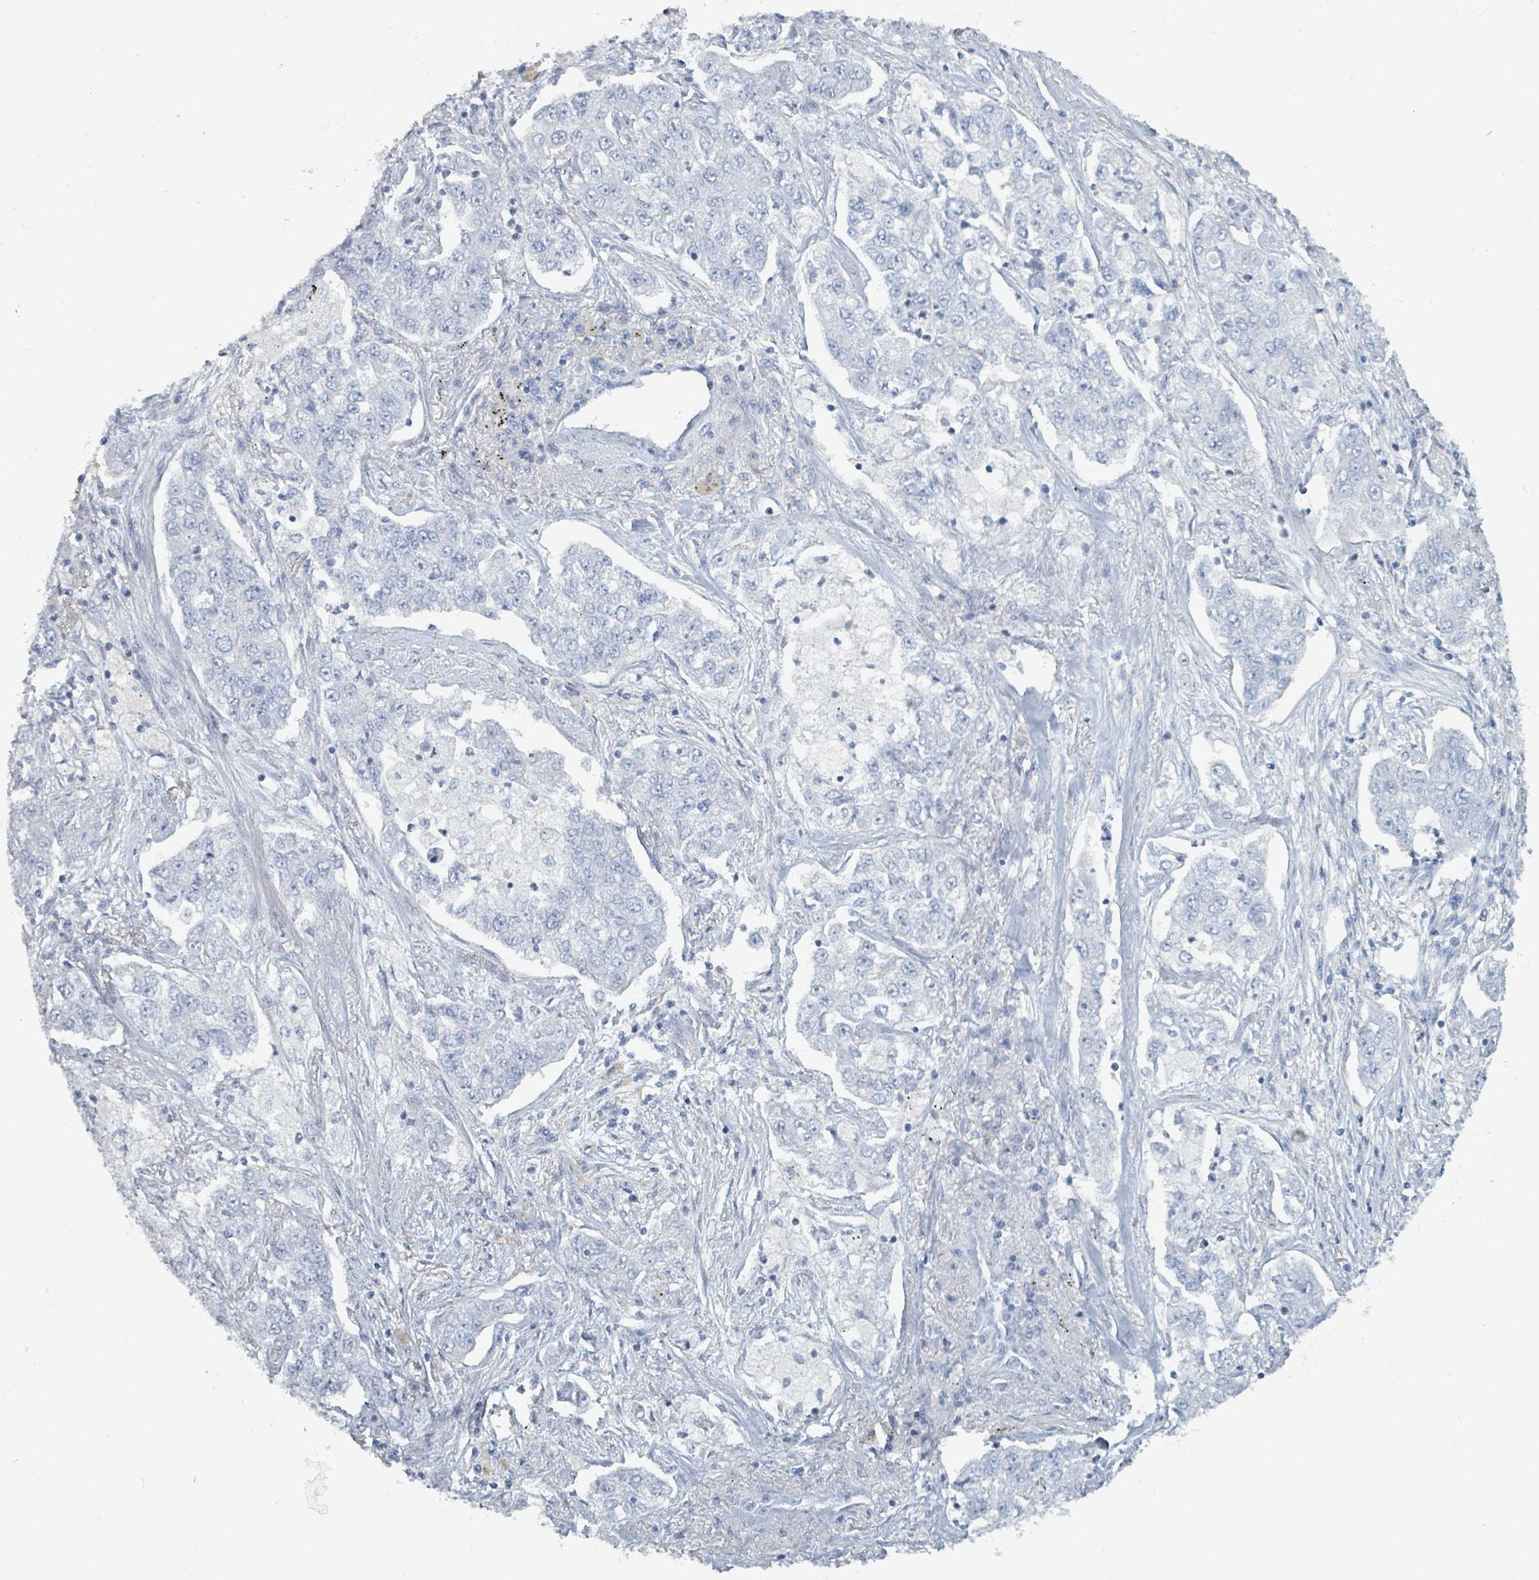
{"staining": {"intensity": "negative", "quantity": "none", "location": "none"}, "tissue": "lung cancer", "cell_type": "Tumor cells", "image_type": "cancer", "snomed": [{"axis": "morphology", "description": "Adenocarcinoma, NOS"}, {"axis": "topography", "description": "Lung"}], "caption": "Lung adenocarcinoma stained for a protein using immunohistochemistry (IHC) shows no staining tumor cells.", "gene": "HEATR5A", "patient": {"sex": "male", "age": 49}}